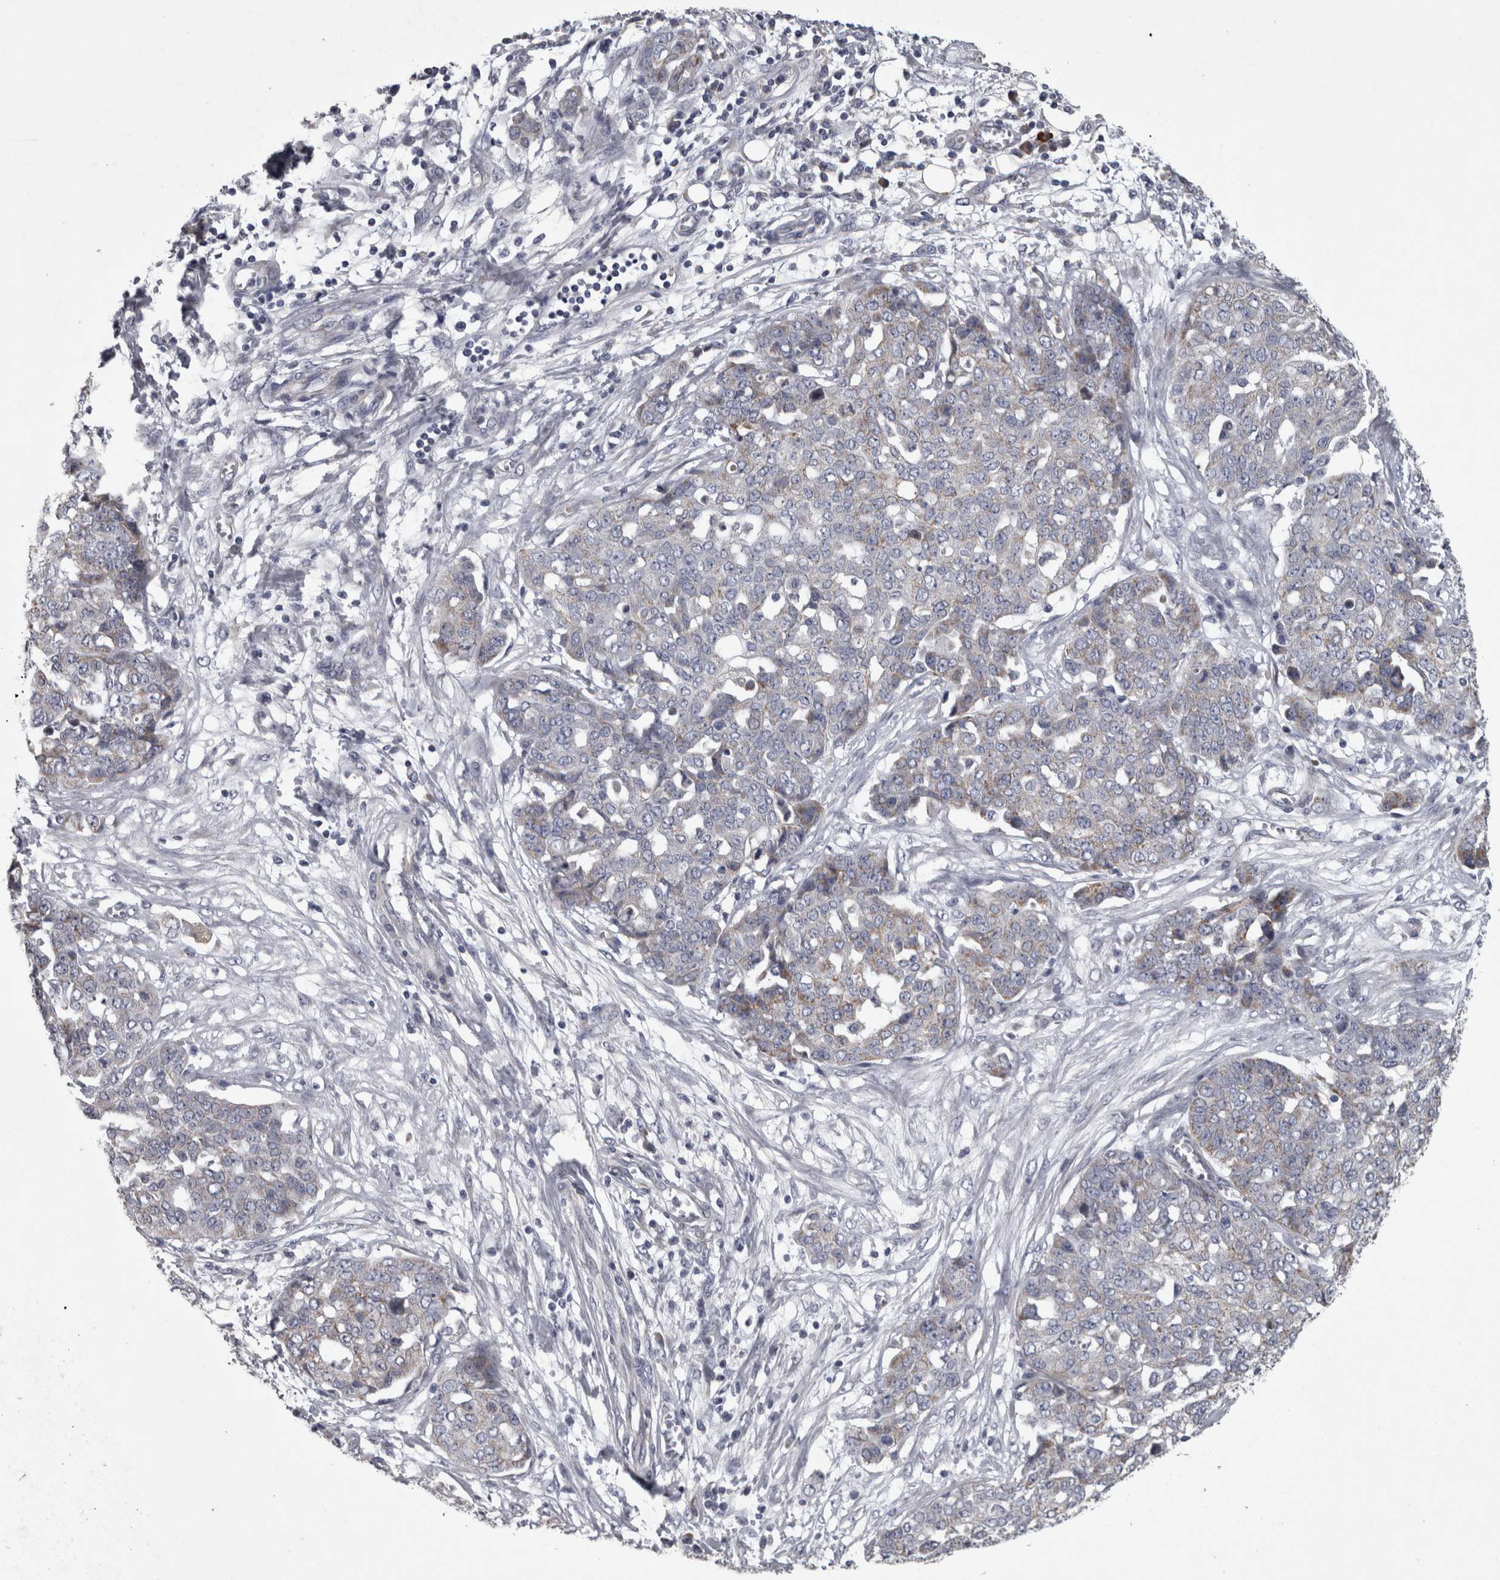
{"staining": {"intensity": "weak", "quantity": "<25%", "location": "cytoplasmic/membranous"}, "tissue": "ovarian cancer", "cell_type": "Tumor cells", "image_type": "cancer", "snomed": [{"axis": "morphology", "description": "Cystadenocarcinoma, serous, NOS"}, {"axis": "topography", "description": "Soft tissue"}, {"axis": "topography", "description": "Ovary"}], "caption": "DAB (3,3'-diaminobenzidine) immunohistochemical staining of human serous cystadenocarcinoma (ovarian) exhibits no significant positivity in tumor cells. (Brightfield microscopy of DAB (3,3'-diaminobenzidine) immunohistochemistry at high magnification).", "gene": "DBT", "patient": {"sex": "female", "age": 57}}